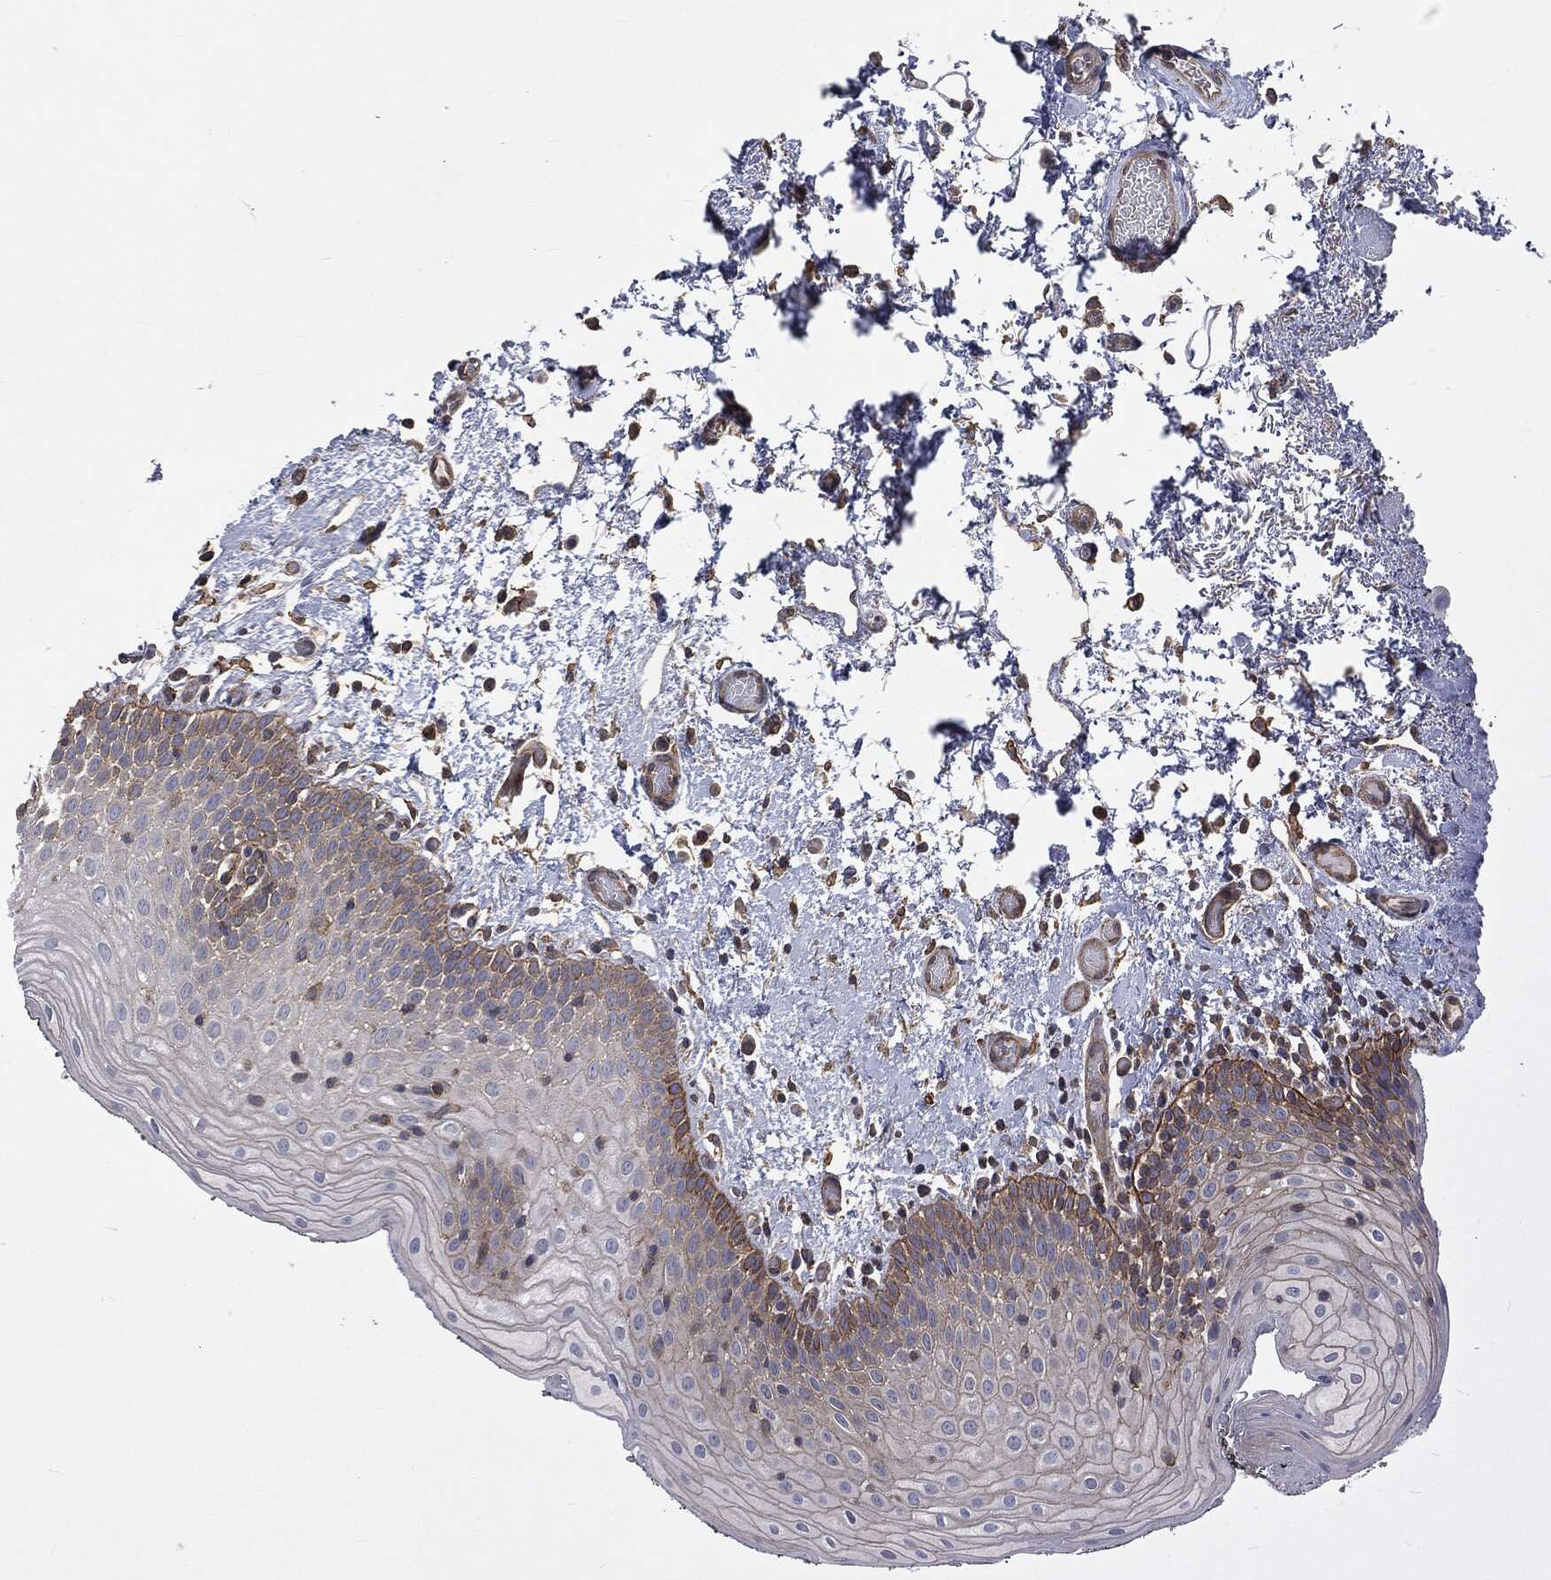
{"staining": {"intensity": "moderate", "quantity": "<25%", "location": "cytoplasmic/membranous"}, "tissue": "oral mucosa", "cell_type": "Squamous epithelial cells", "image_type": "normal", "snomed": [{"axis": "morphology", "description": "Normal tissue, NOS"}, {"axis": "morphology", "description": "Squamous cell carcinoma, NOS"}, {"axis": "topography", "description": "Oral tissue"}, {"axis": "topography", "description": "Tounge, NOS"}, {"axis": "topography", "description": "Head-Neck"}], "caption": "IHC of benign oral mucosa demonstrates low levels of moderate cytoplasmic/membranous positivity in about <25% of squamous epithelial cells.", "gene": "EPS15L1", "patient": {"sex": "female", "age": 80}}